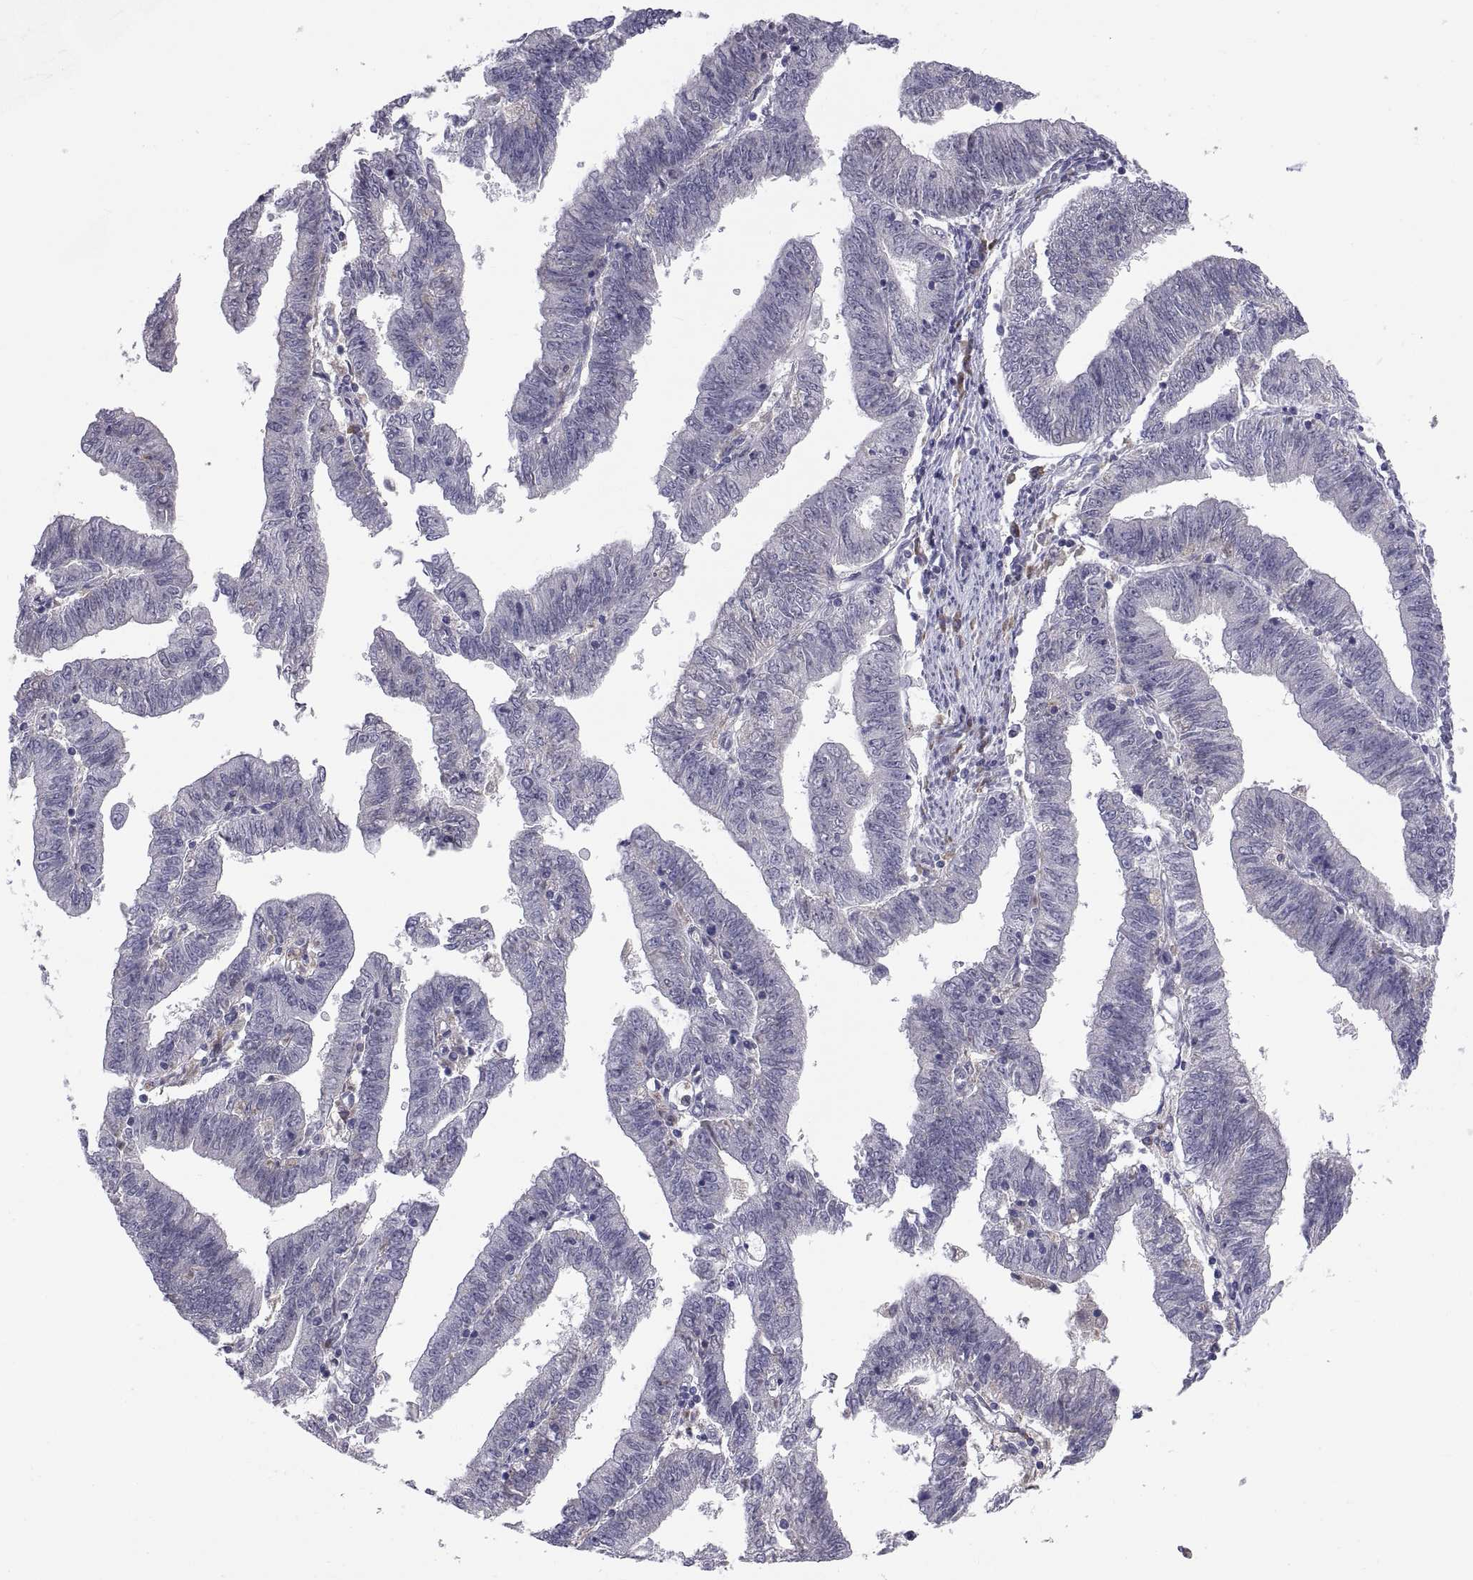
{"staining": {"intensity": "negative", "quantity": "none", "location": "none"}, "tissue": "endometrial cancer", "cell_type": "Tumor cells", "image_type": "cancer", "snomed": [{"axis": "morphology", "description": "Adenocarcinoma, NOS"}, {"axis": "topography", "description": "Endometrium"}], "caption": "Tumor cells are negative for protein expression in human endometrial cancer (adenocarcinoma).", "gene": "PKP1", "patient": {"sex": "female", "age": 82}}